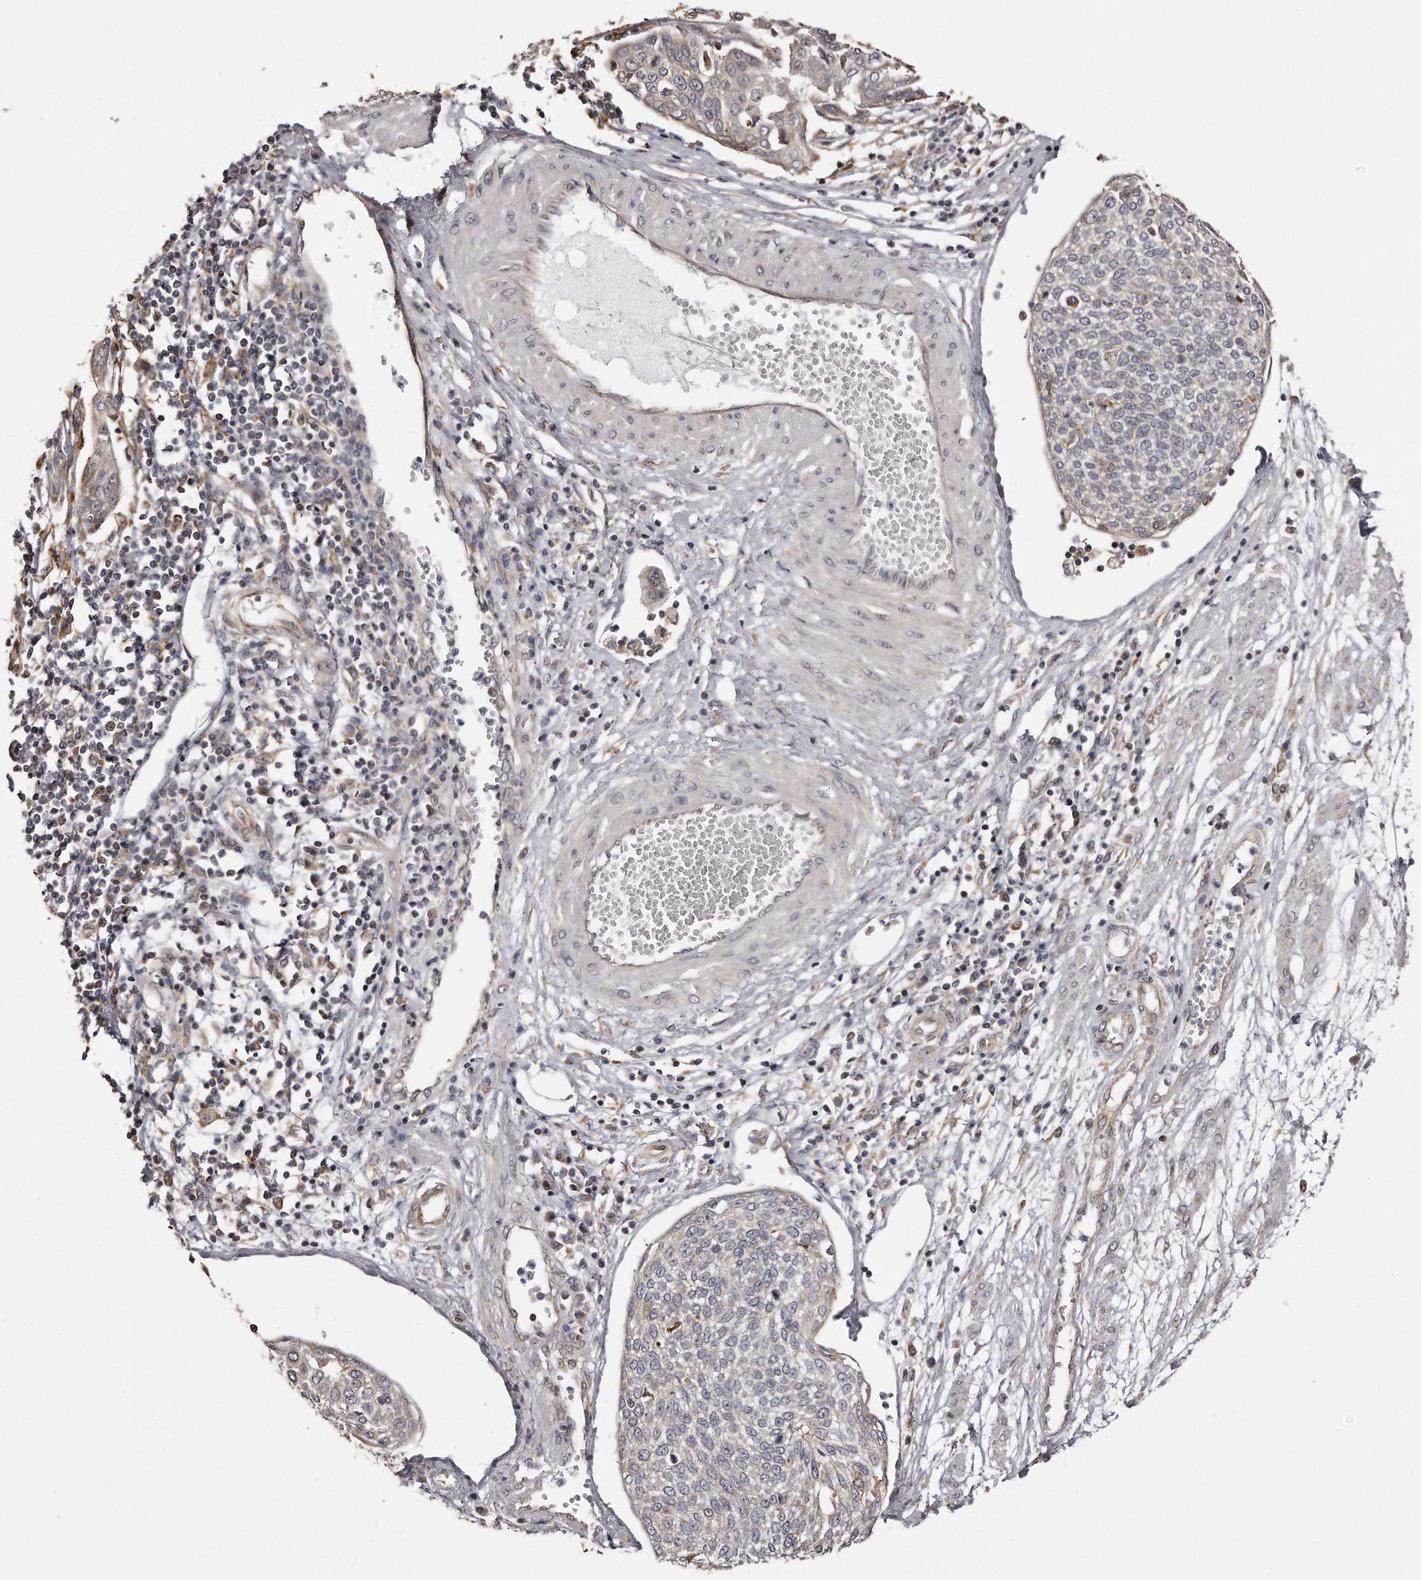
{"staining": {"intensity": "weak", "quantity": "<25%", "location": "cytoplasmic/membranous"}, "tissue": "cervical cancer", "cell_type": "Tumor cells", "image_type": "cancer", "snomed": [{"axis": "morphology", "description": "Squamous cell carcinoma, NOS"}, {"axis": "topography", "description": "Cervix"}], "caption": "A high-resolution micrograph shows immunohistochemistry staining of cervical cancer (squamous cell carcinoma), which demonstrates no significant staining in tumor cells.", "gene": "TRAPPC14", "patient": {"sex": "female", "age": 34}}